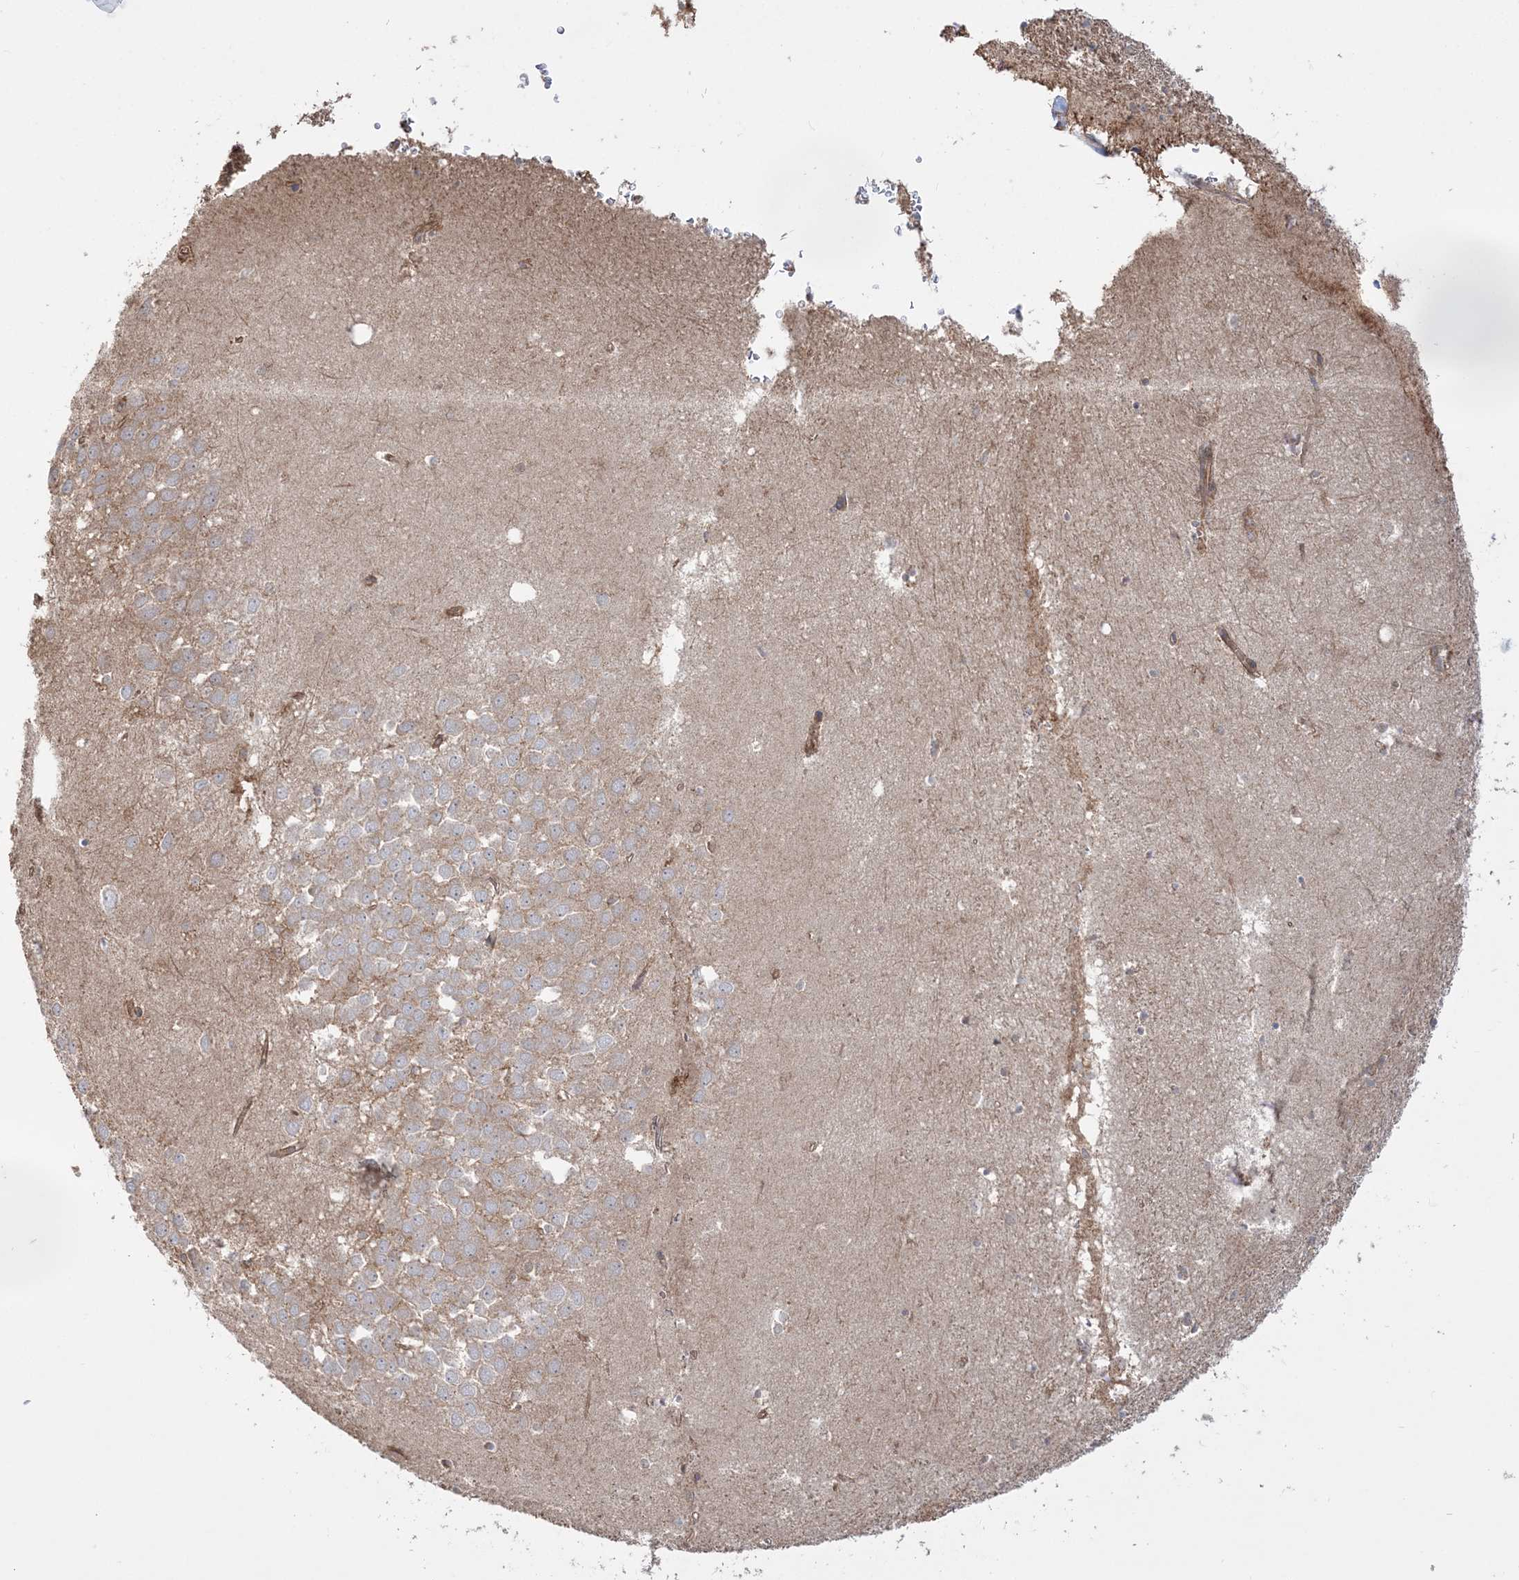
{"staining": {"intensity": "weak", "quantity": "<25%", "location": "cytoplasmic/membranous"}, "tissue": "hippocampus", "cell_type": "Glial cells", "image_type": "normal", "snomed": [{"axis": "morphology", "description": "Normal tissue, NOS"}, {"axis": "topography", "description": "Hippocampus"}], "caption": "This is an IHC histopathology image of benign human hippocampus. There is no expression in glial cells.", "gene": "TBC1D5", "patient": {"sex": "female", "age": 64}}